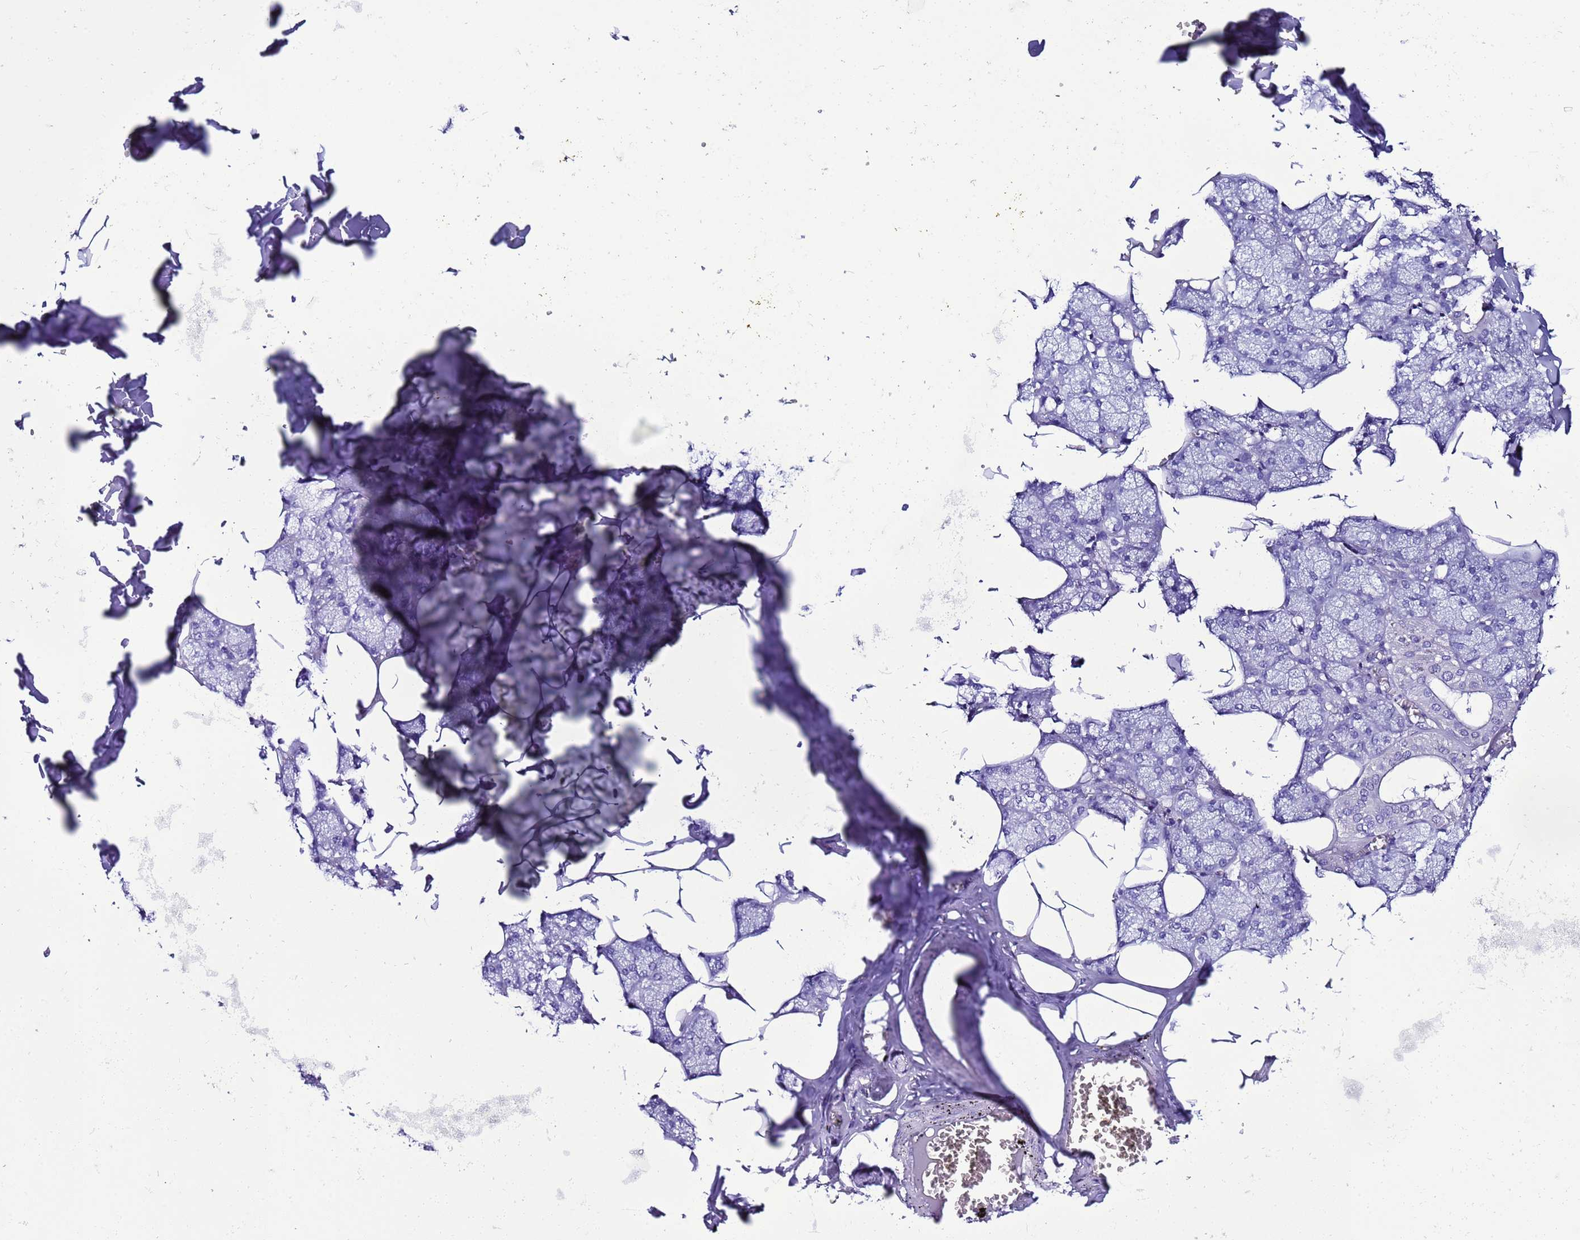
{"staining": {"intensity": "negative", "quantity": "none", "location": "none"}, "tissue": "salivary gland", "cell_type": "Glandular cells", "image_type": "normal", "snomed": [{"axis": "morphology", "description": "Normal tissue, NOS"}, {"axis": "topography", "description": "Salivary gland"}], "caption": "IHC photomicrograph of benign salivary gland: salivary gland stained with DAB demonstrates no significant protein staining in glandular cells.", "gene": "BEST2", "patient": {"sex": "male", "age": 62}}